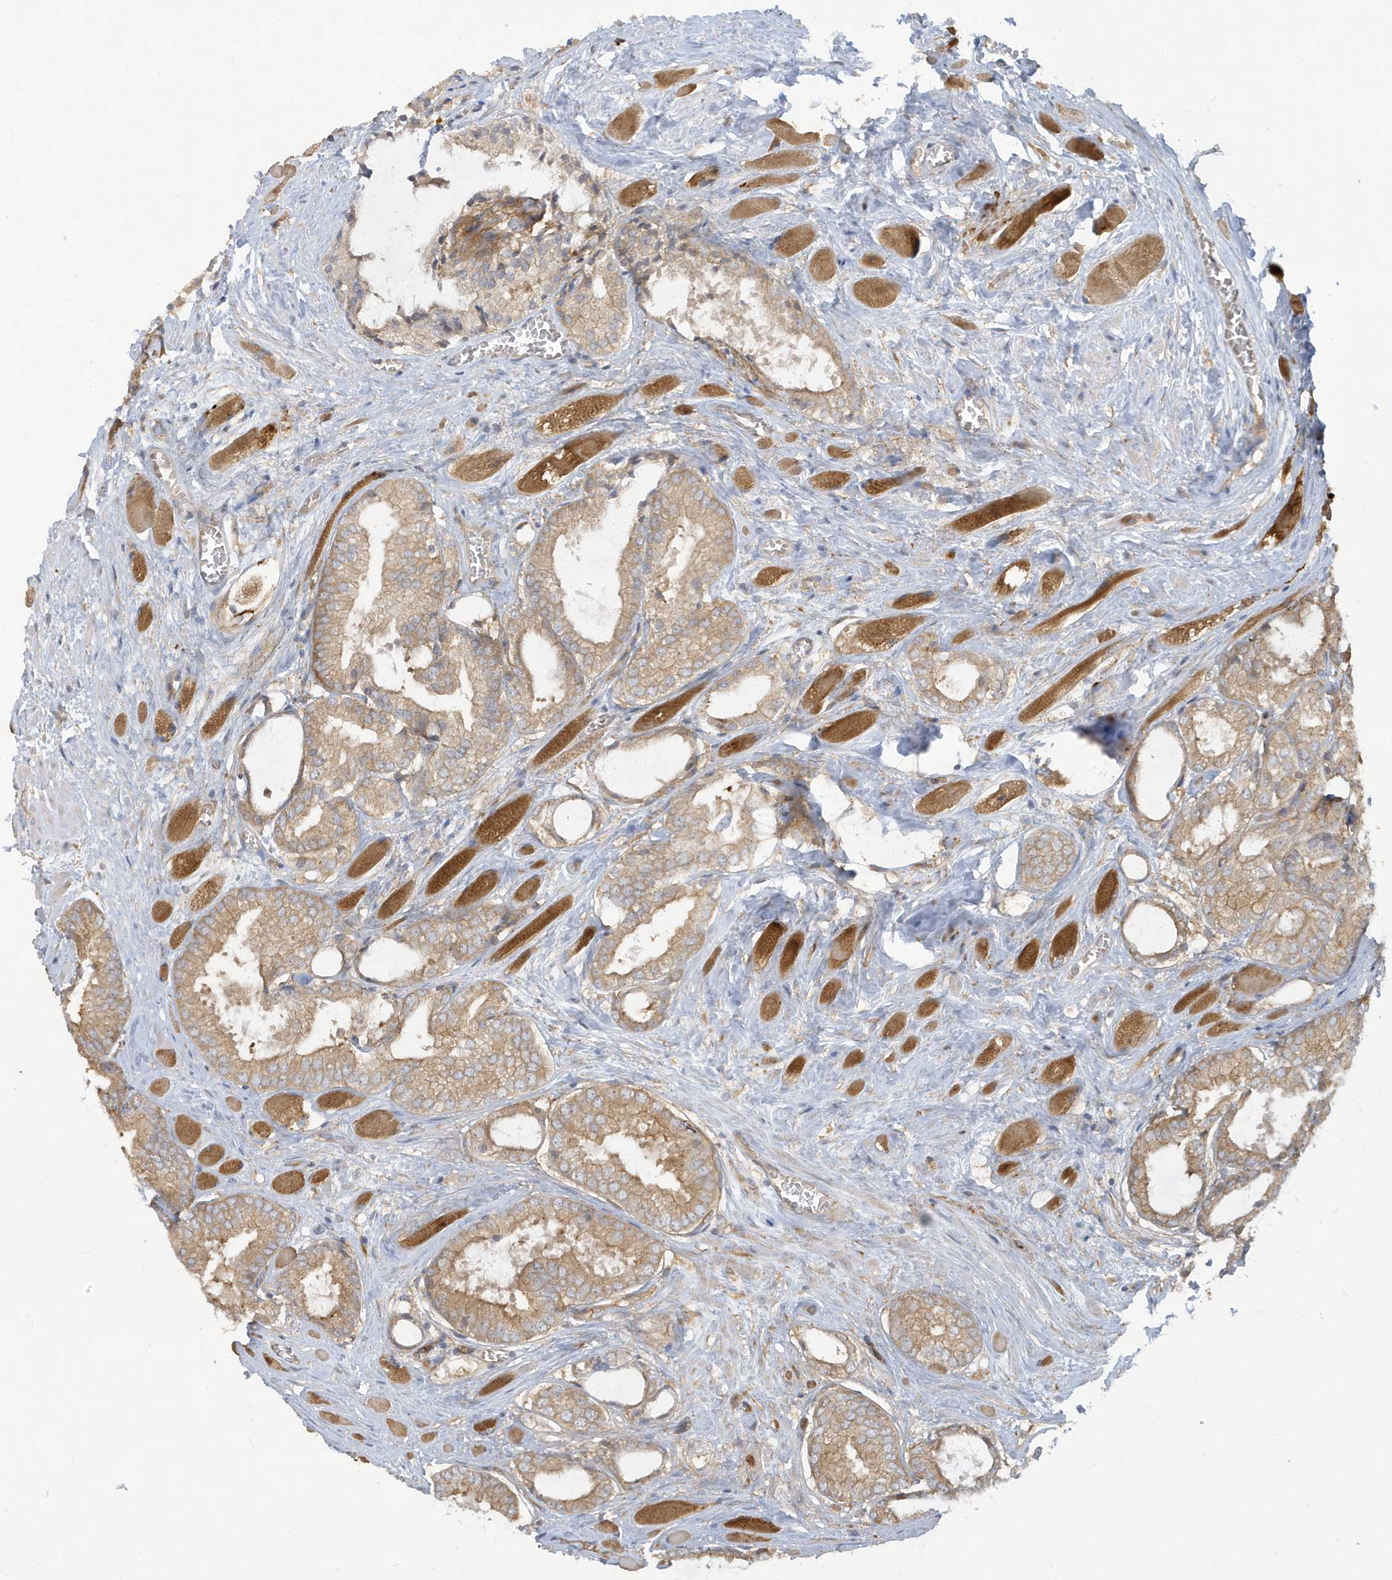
{"staining": {"intensity": "moderate", "quantity": ">75%", "location": "cytoplasmic/membranous"}, "tissue": "prostate cancer", "cell_type": "Tumor cells", "image_type": "cancer", "snomed": [{"axis": "morphology", "description": "Adenocarcinoma, Low grade"}, {"axis": "topography", "description": "Prostate"}], "caption": "Human prostate cancer stained with a brown dye demonstrates moderate cytoplasmic/membranous positive staining in about >75% of tumor cells.", "gene": "ATP23", "patient": {"sex": "male", "age": 67}}